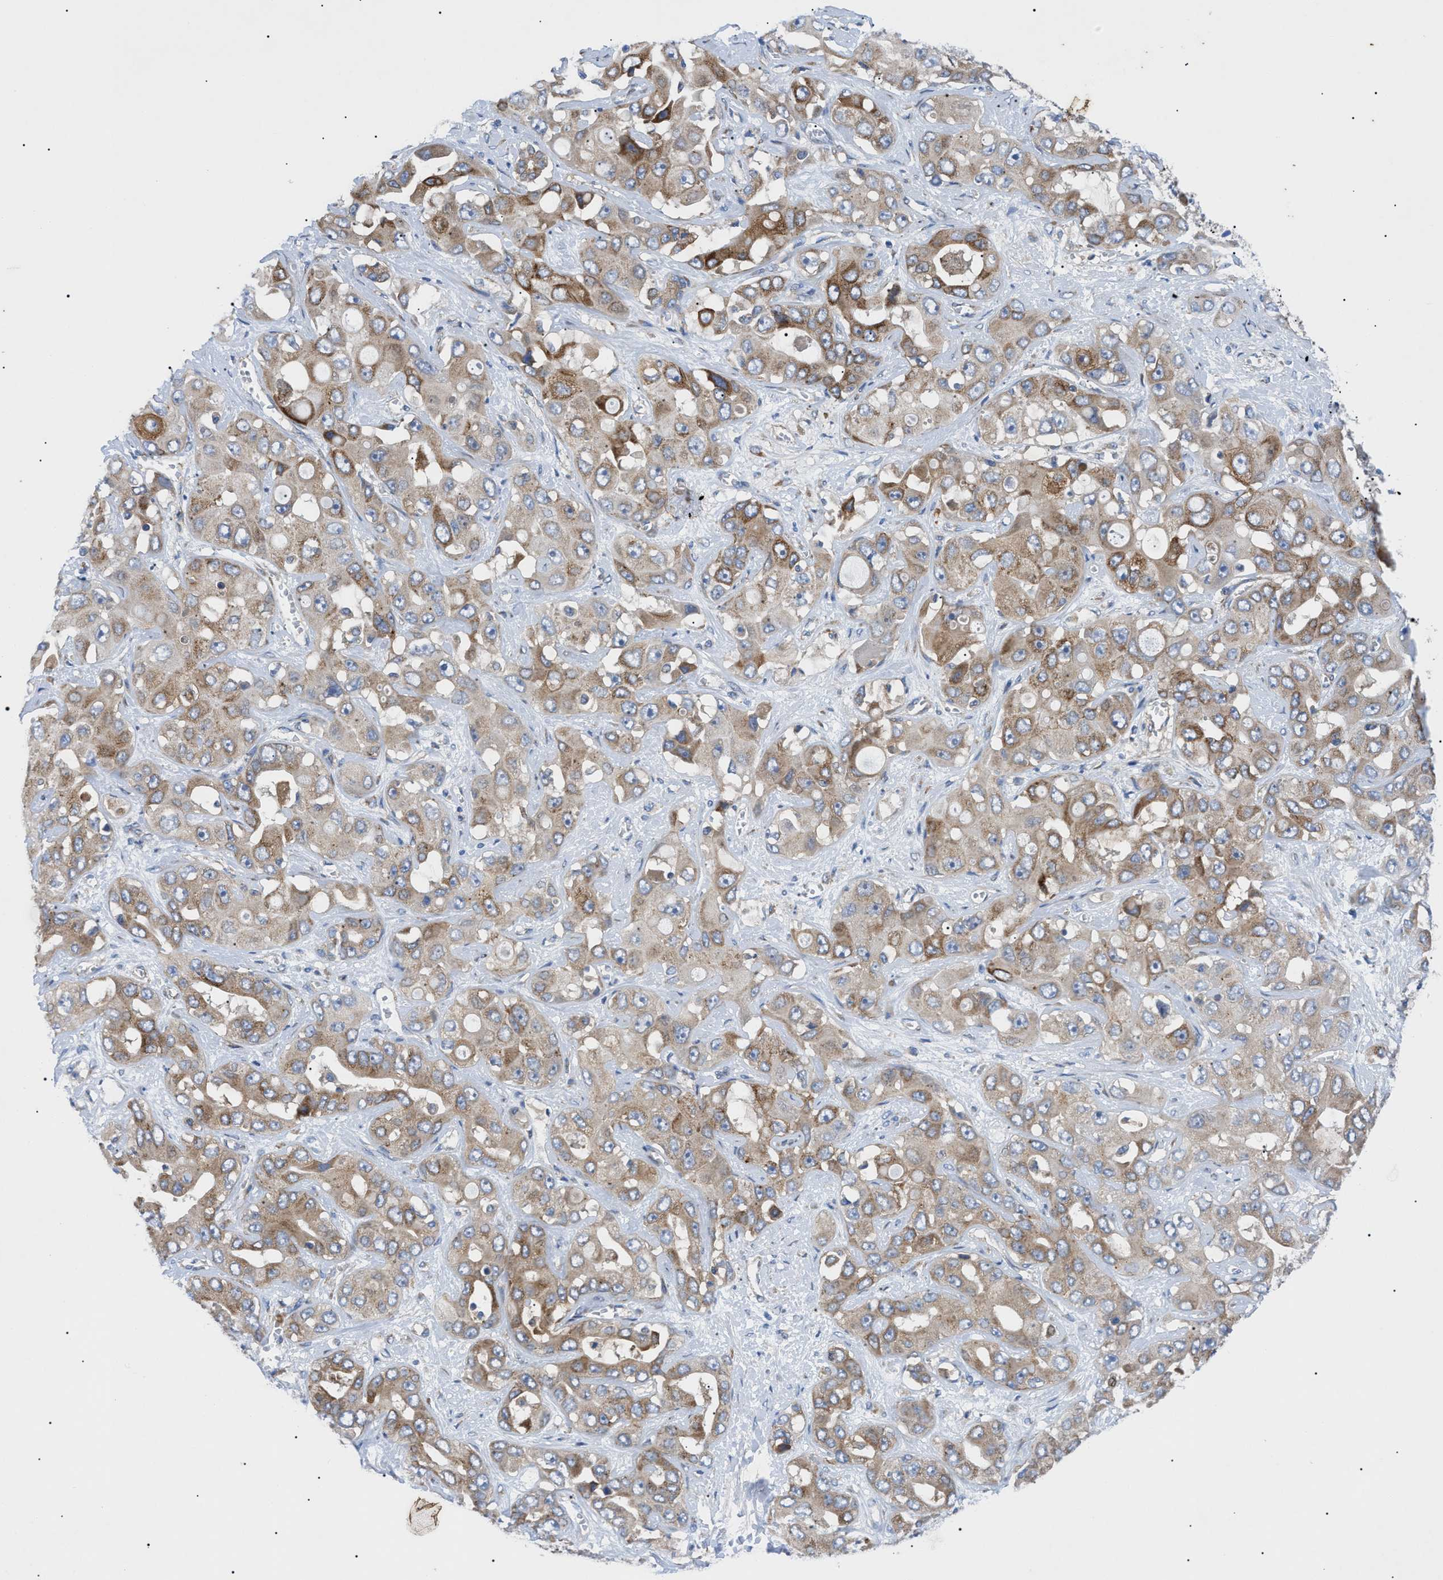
{"staining": {"intensity": "moderate", "quantity": ">75%", "location": "cytoplasmic/membranous"}, "tissue": "liver cancer", "cell_type": "Tumor cells", "image_type": "cancer", "snomed": [{"axis": "morphology", "description": "Cholangiocarcinoma"}, {"axis": "topography", "description": "Liver"}], "caption": "IHC image of human liver cholangiocarcinoma stained for a protein (brown), which exhibits medium levels of moderate cytoplasmic/membranous expression in approximately >75% of tumor cells.", "gene": "HSPB8", "patient": {"sex": "female", "age": 52}}